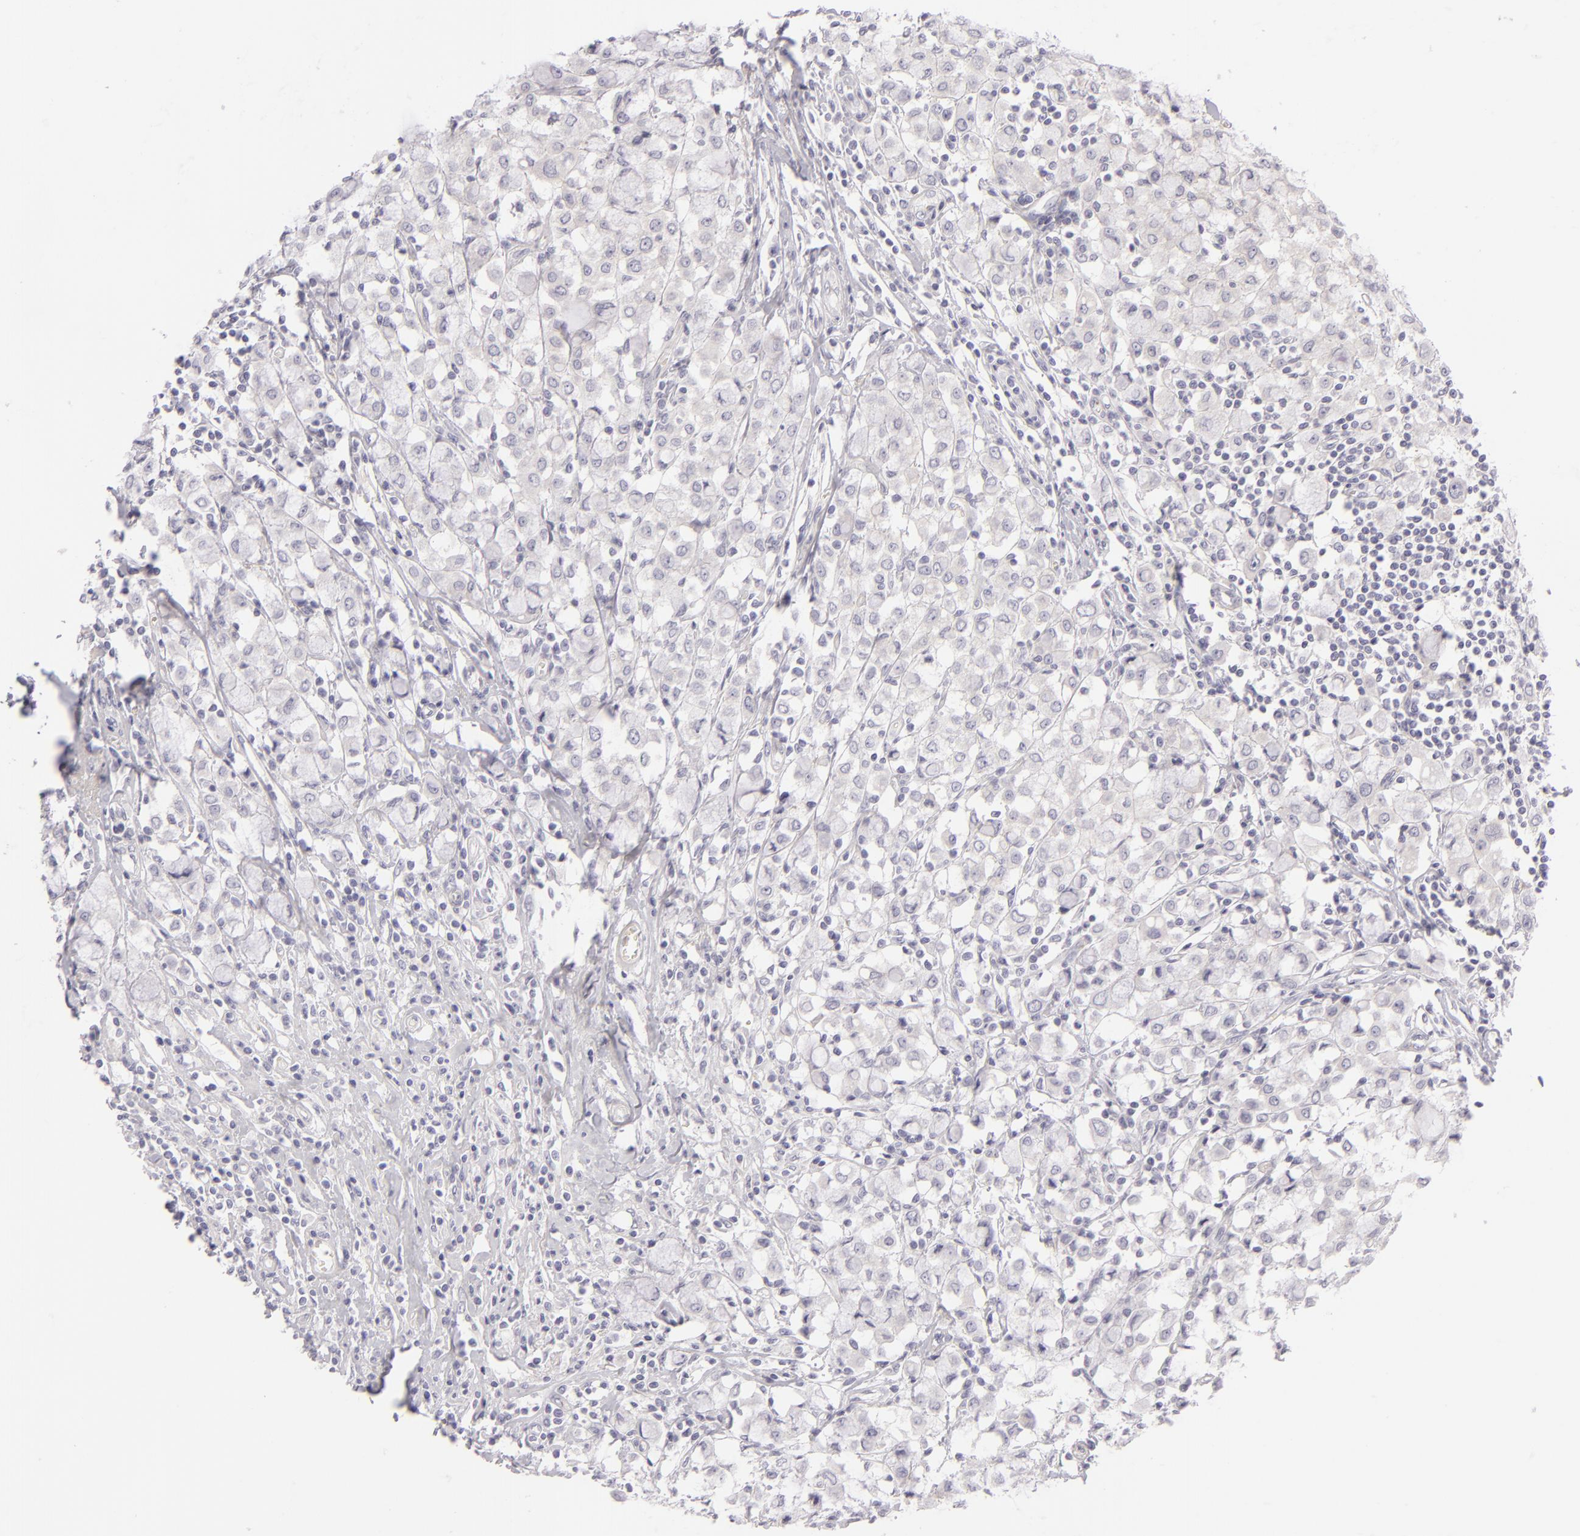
{"staining": {"intensity": "negative", "quantity": "none", "location": "none"}, "tissue": "breast cancer", "cell_type": "Tumor cells", "image_type": "cancer", "snomed": [{"axis": "morphology", "description": "Lobular carcinoma"}, {"axis": "topography", "description": "Breast"}], "caption": "An image of human breast cancer (lobular carcinoma) is negative for staining in tumor cells.", "gene": "DLG4", "patient": {"sex": "female", "age": 85}}